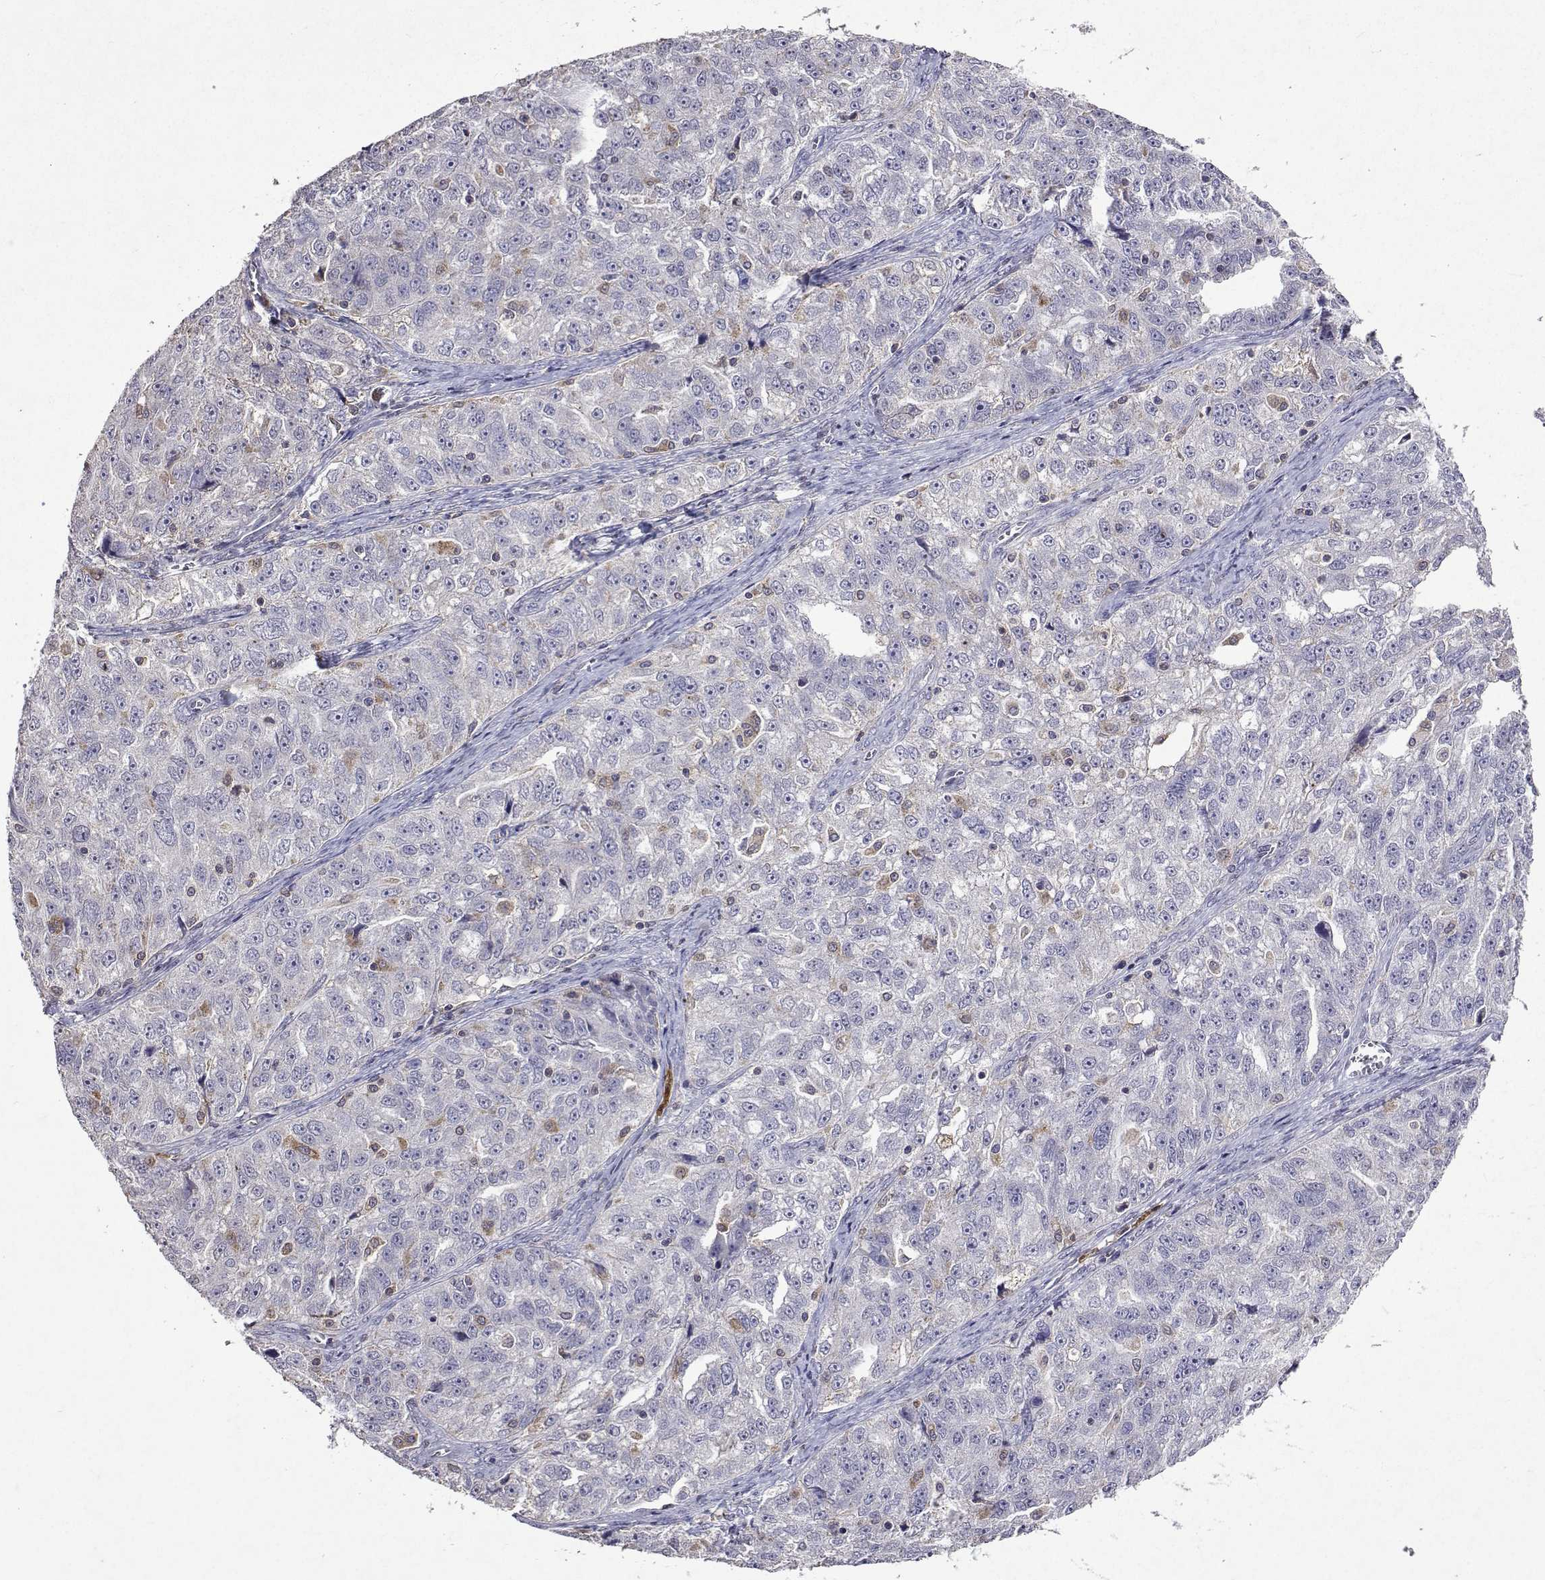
{"staining": {"intensity": "negative", "quantity": "none", "location": "none"}, "tissue": "ovarian cancer", "cell_type": "Tumor cells", "image_type": "cancer", "snomed": [{"axis": "morphology", "description": "Cystadenocarcinoma, serous, NOS"}, {"axis": "topography", "description": "Ovary"}], "caption": "Protein analysis of serous cystadenocarcinoma (ovarian) exhibits no significant staining in tumor cells.", "gene": "APAF1", "patient": {"sex": "female", "age": 51}}